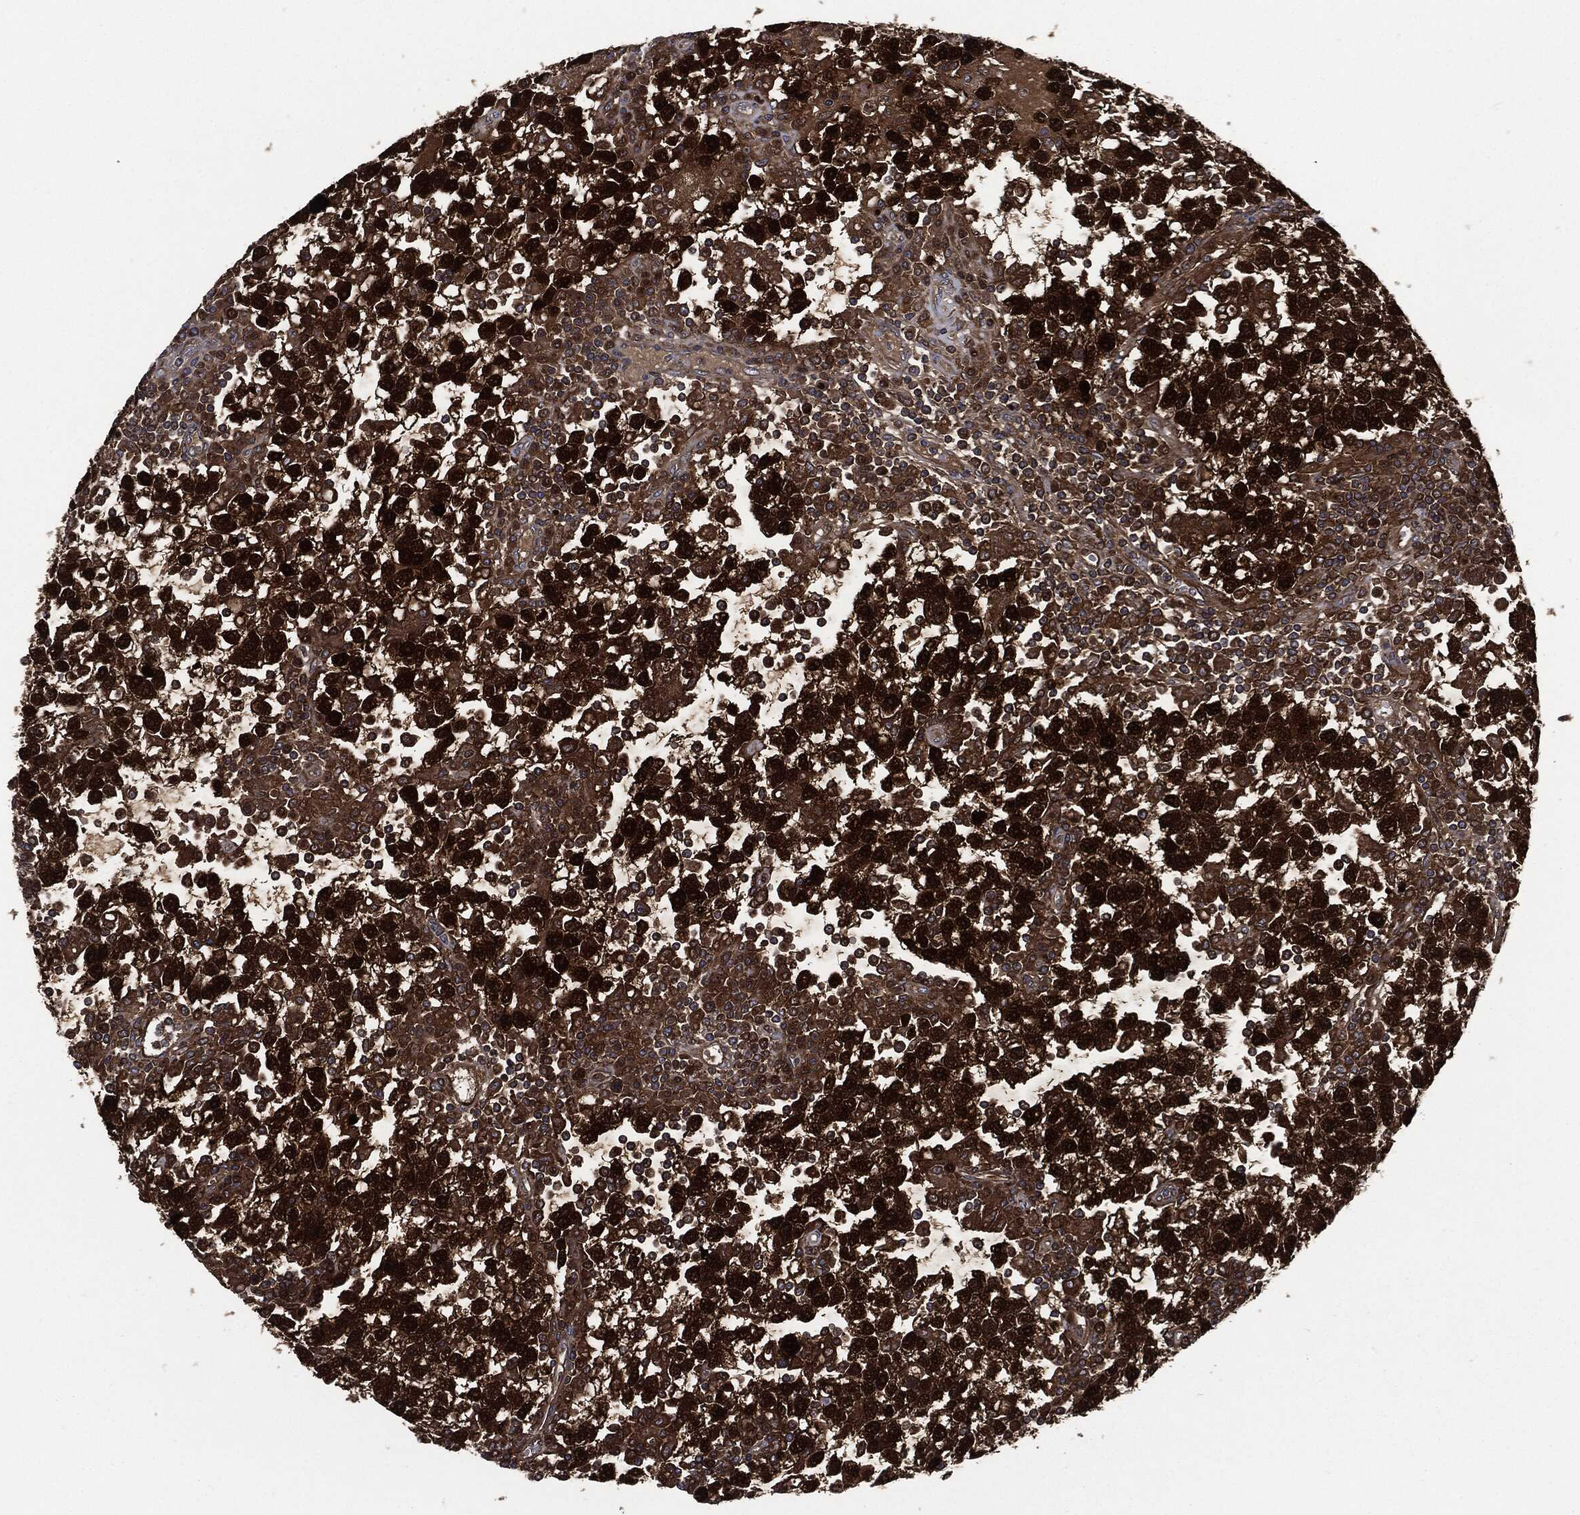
{"staining": {"intensity": "strong", "quantity": ">75%", "location": "cytoplasmic/membranous,nuclear"}, "tissue": "testis cancer", "cell_type": "Tumor cells", "image_type": "cancer", "snomed": [{"axis": "morphology", "description": "Seminoma, NOS"}, {"axis": "topography", "description": "Testis"}], "caption": "Tumor cells reveal high levels of strong cytoplasmic/membranous and nuclear staining in approximately >75% of cells in testis seminoma. (Brightfield microscopy of DAB IHC at high magnification).", "gene": "DCTN1", "patient": {"sex": "male", "age": 47}}